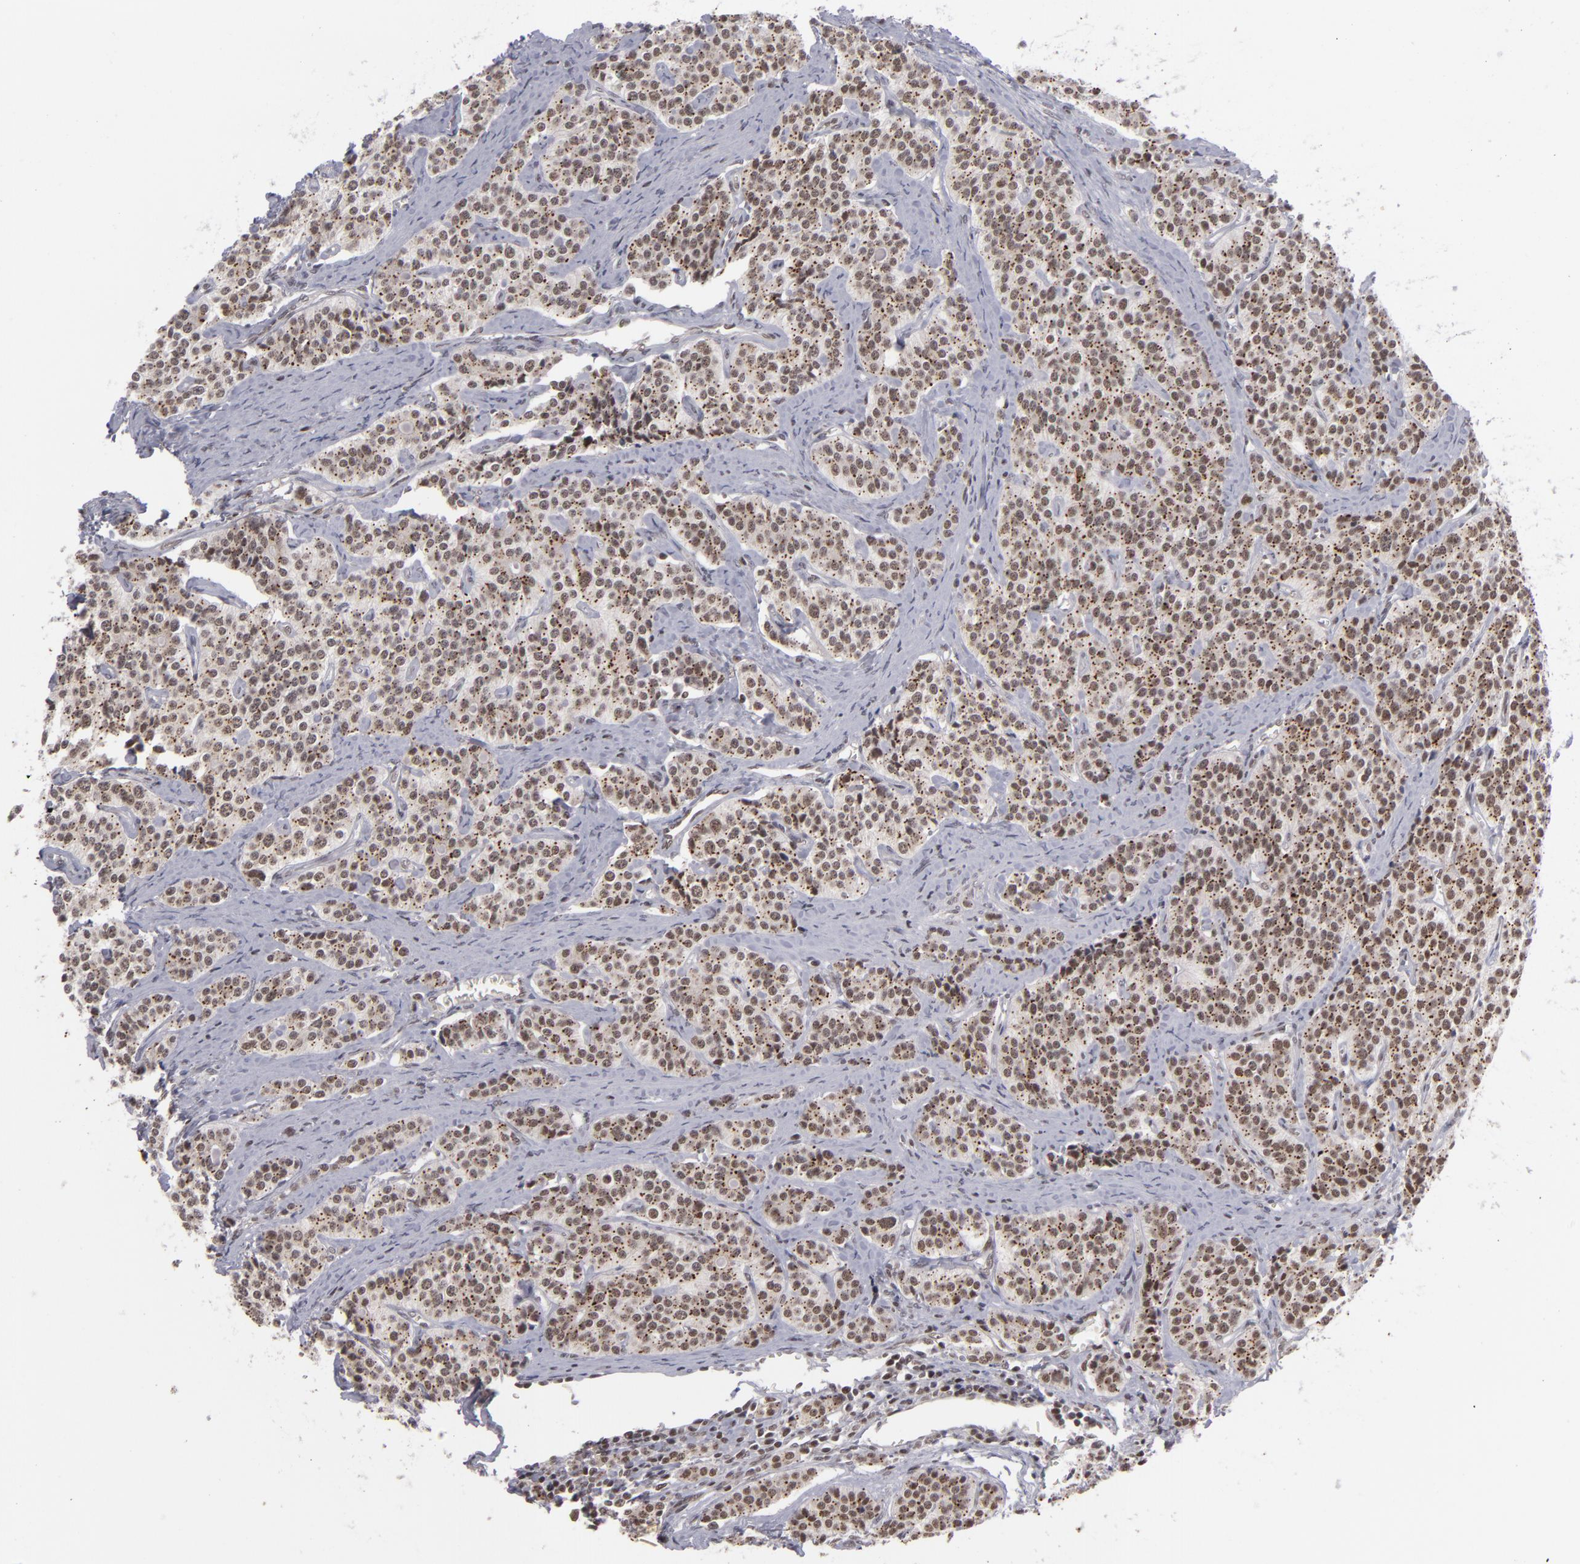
{"staining": {"intensity": "moderate", "quantity": ">75%", "location": "cytoplasmic/membranous,nuclear"}, "tissue": "carcinoid", "cell_type": "Tumor cells", "image_type": "cancer", "snomed": [{"axis": "morphology", "description": "Carcinoid, malignant, NOS"}, {"axis": "topography", "description": "Small intestine"}], "caption": "This histopathology image shows carcinoid (malignant) stained with immunohistochemistry (IHC) to label a protein in brown. The cytoplasmic/membranous and nuclear of tumor cells show moderate positivity for the protein. Nuclei are counter-stained blue.", "gene": "MLLT3", "patient": {"sex": "male", "age": 63}}